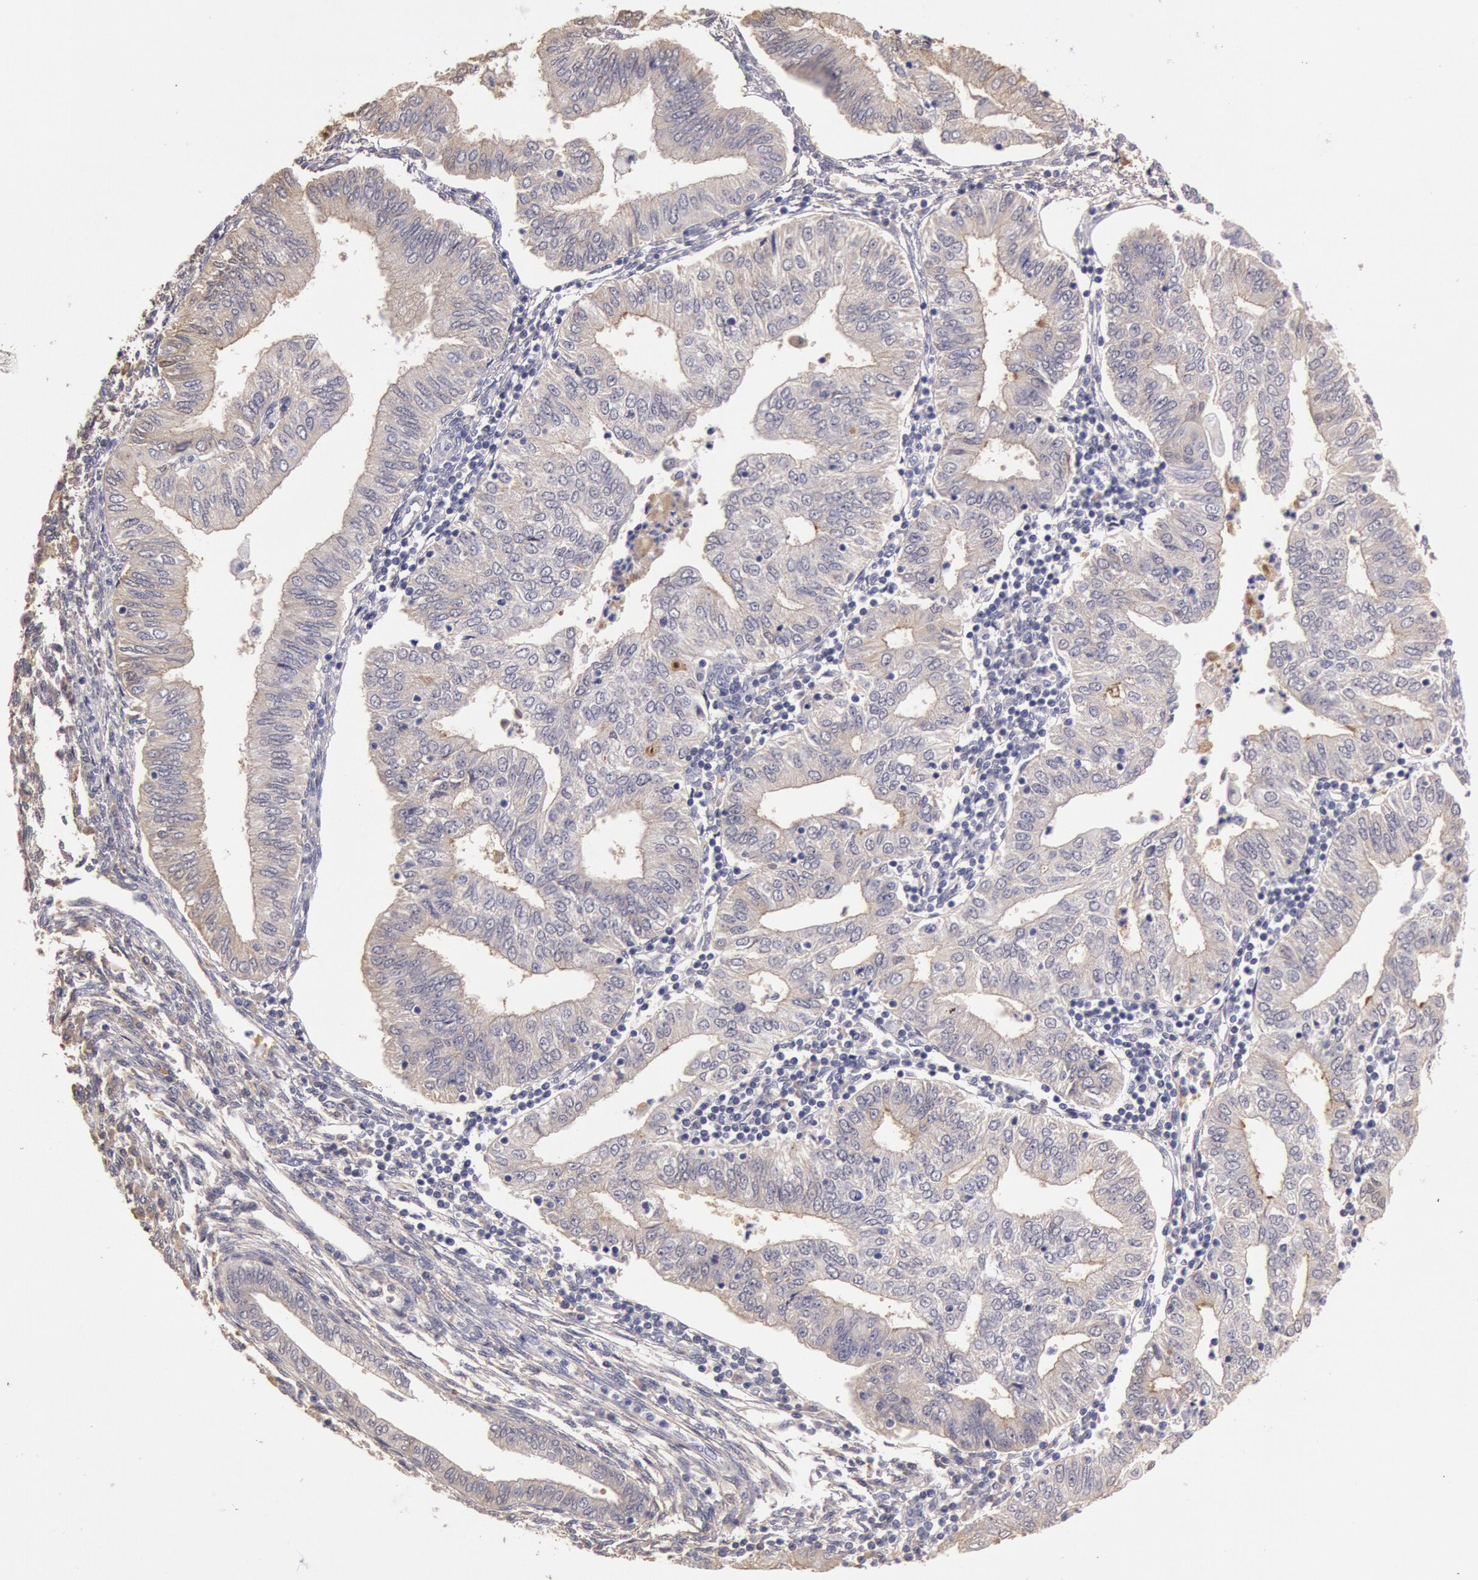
{"staining": {"intensity": "negative", "quantity": "none", "location": "none"}, "tissue": "endometrial cancer", "cell_type": "Tumor cells", "image_type": "cancer", "snomed": [{"axis": "morphology", "description": "Adenocarcinoma, NOS"}, {"axis": "topography", "description": "Endometrium"}], "caption": "Immunohistochemistry image of neoplastic tissue: endometrial cancer stained with DAB (3,3'-diaminobenzidine) reveals no significant protein staining in tumor cells. The staining is performed using DAB (3,3'-diaminobenzidine) brown chromogen with nuclei counter-stained in using hematoxylin.", "gene": "C1R", "patient": {"sex": "female", "age": 51}}